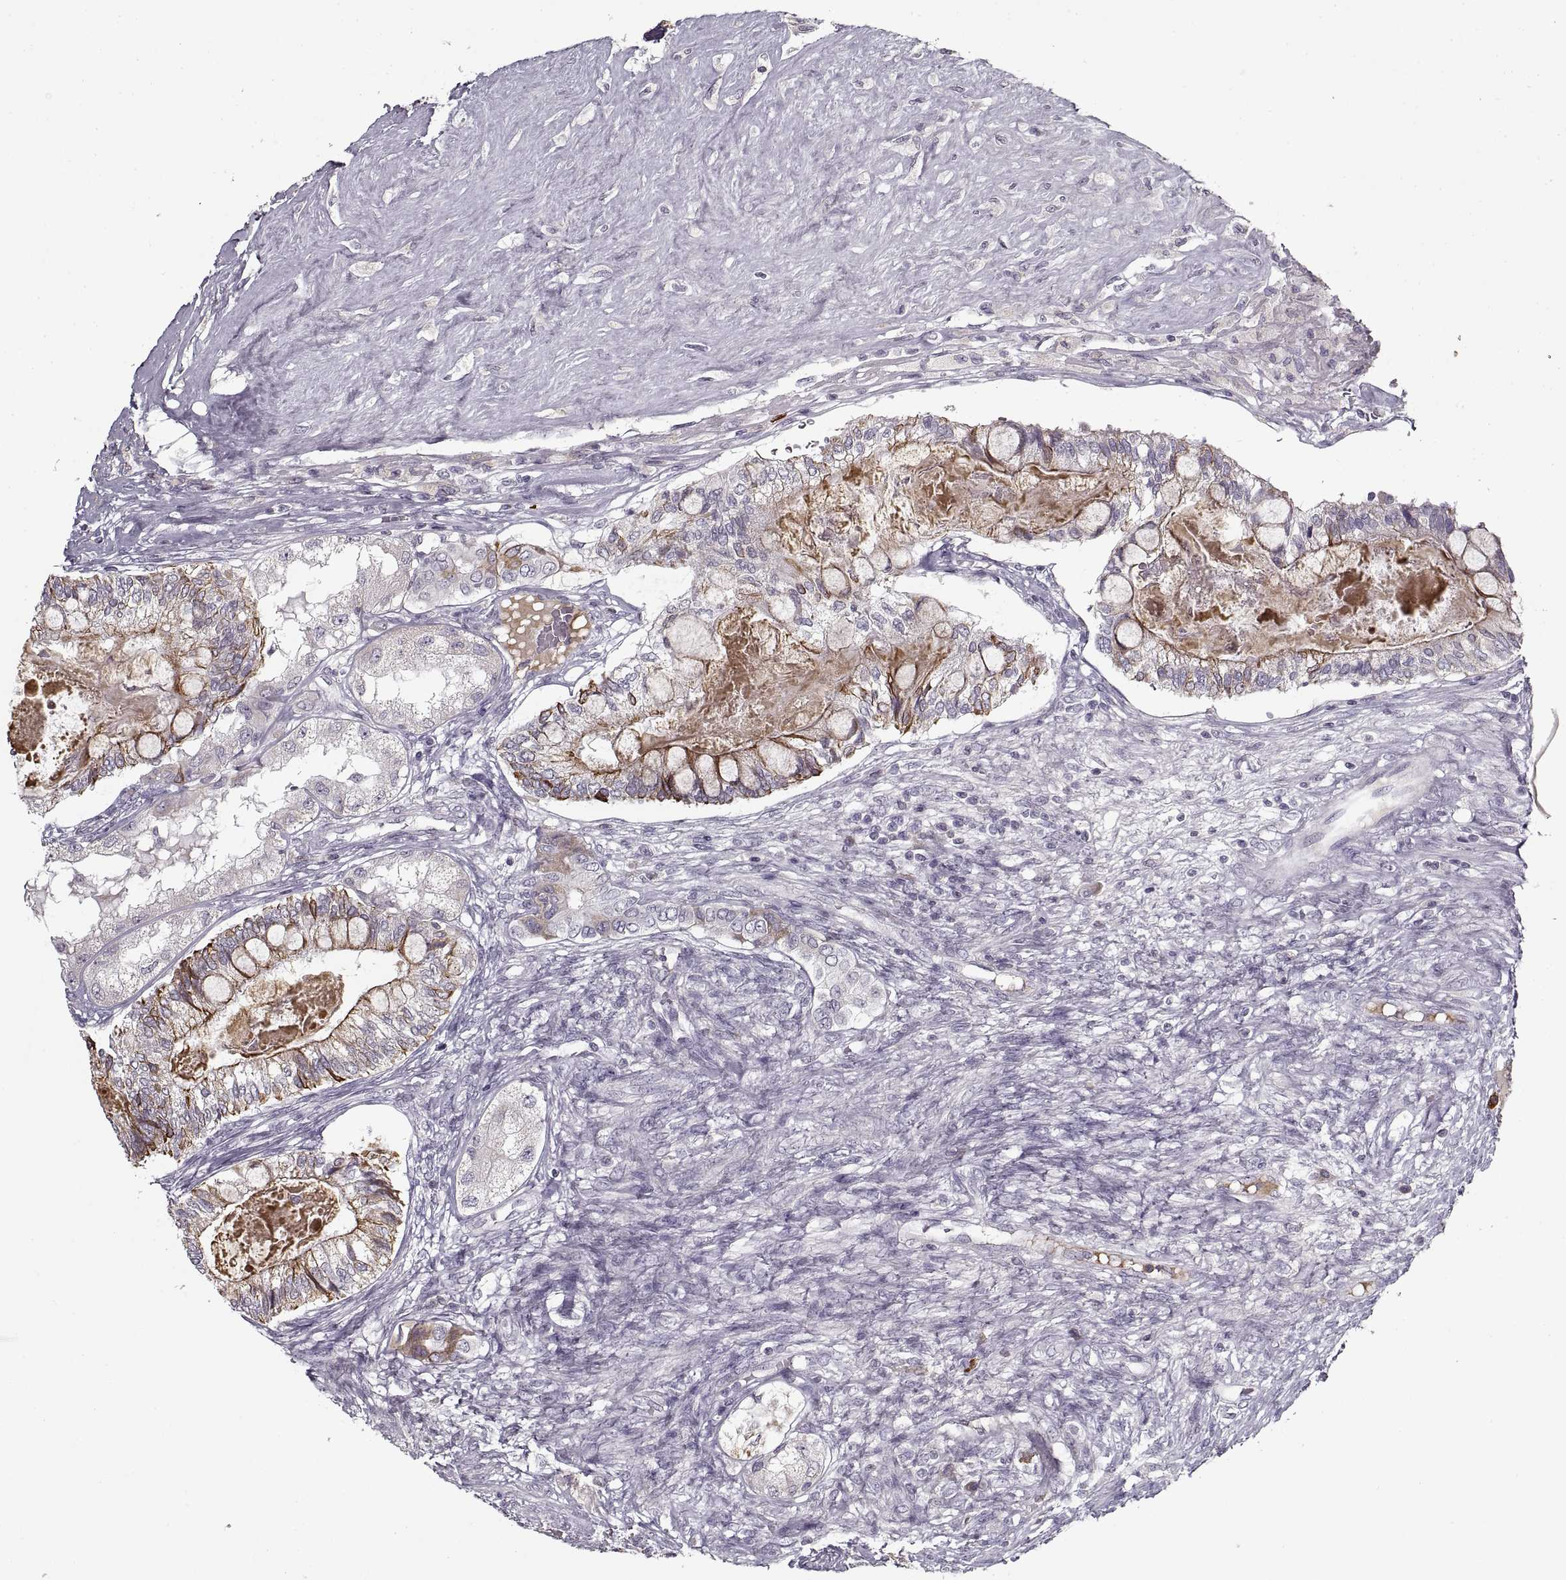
{"staining": {"intensity": "strong", "quantity": "<25%", "location": "cytoplasmic/membranous"}, "tissue": "testis cancer", "cell_type": "Tumor cells", "image_type": "cancer", "snomed": [{"axis": "morphology", "description": "Seminoma, NOS"}, {"axis": "morphology", "description": "Carcinoma, Embryonal, NOS"}, {"axis": "topography", "description": "Testis"}], "caption": "This photomicrograph demonstrates testis seminoma stained with immunohistochemistry (IHC) to label a protein in brown. The cytoplasmic/membranous of tumor cells show strong positivity for the protein. Nuclei are counter-stained blue.", "gene": "GAD2", "patient": {"sex": "male", "age": 41}}